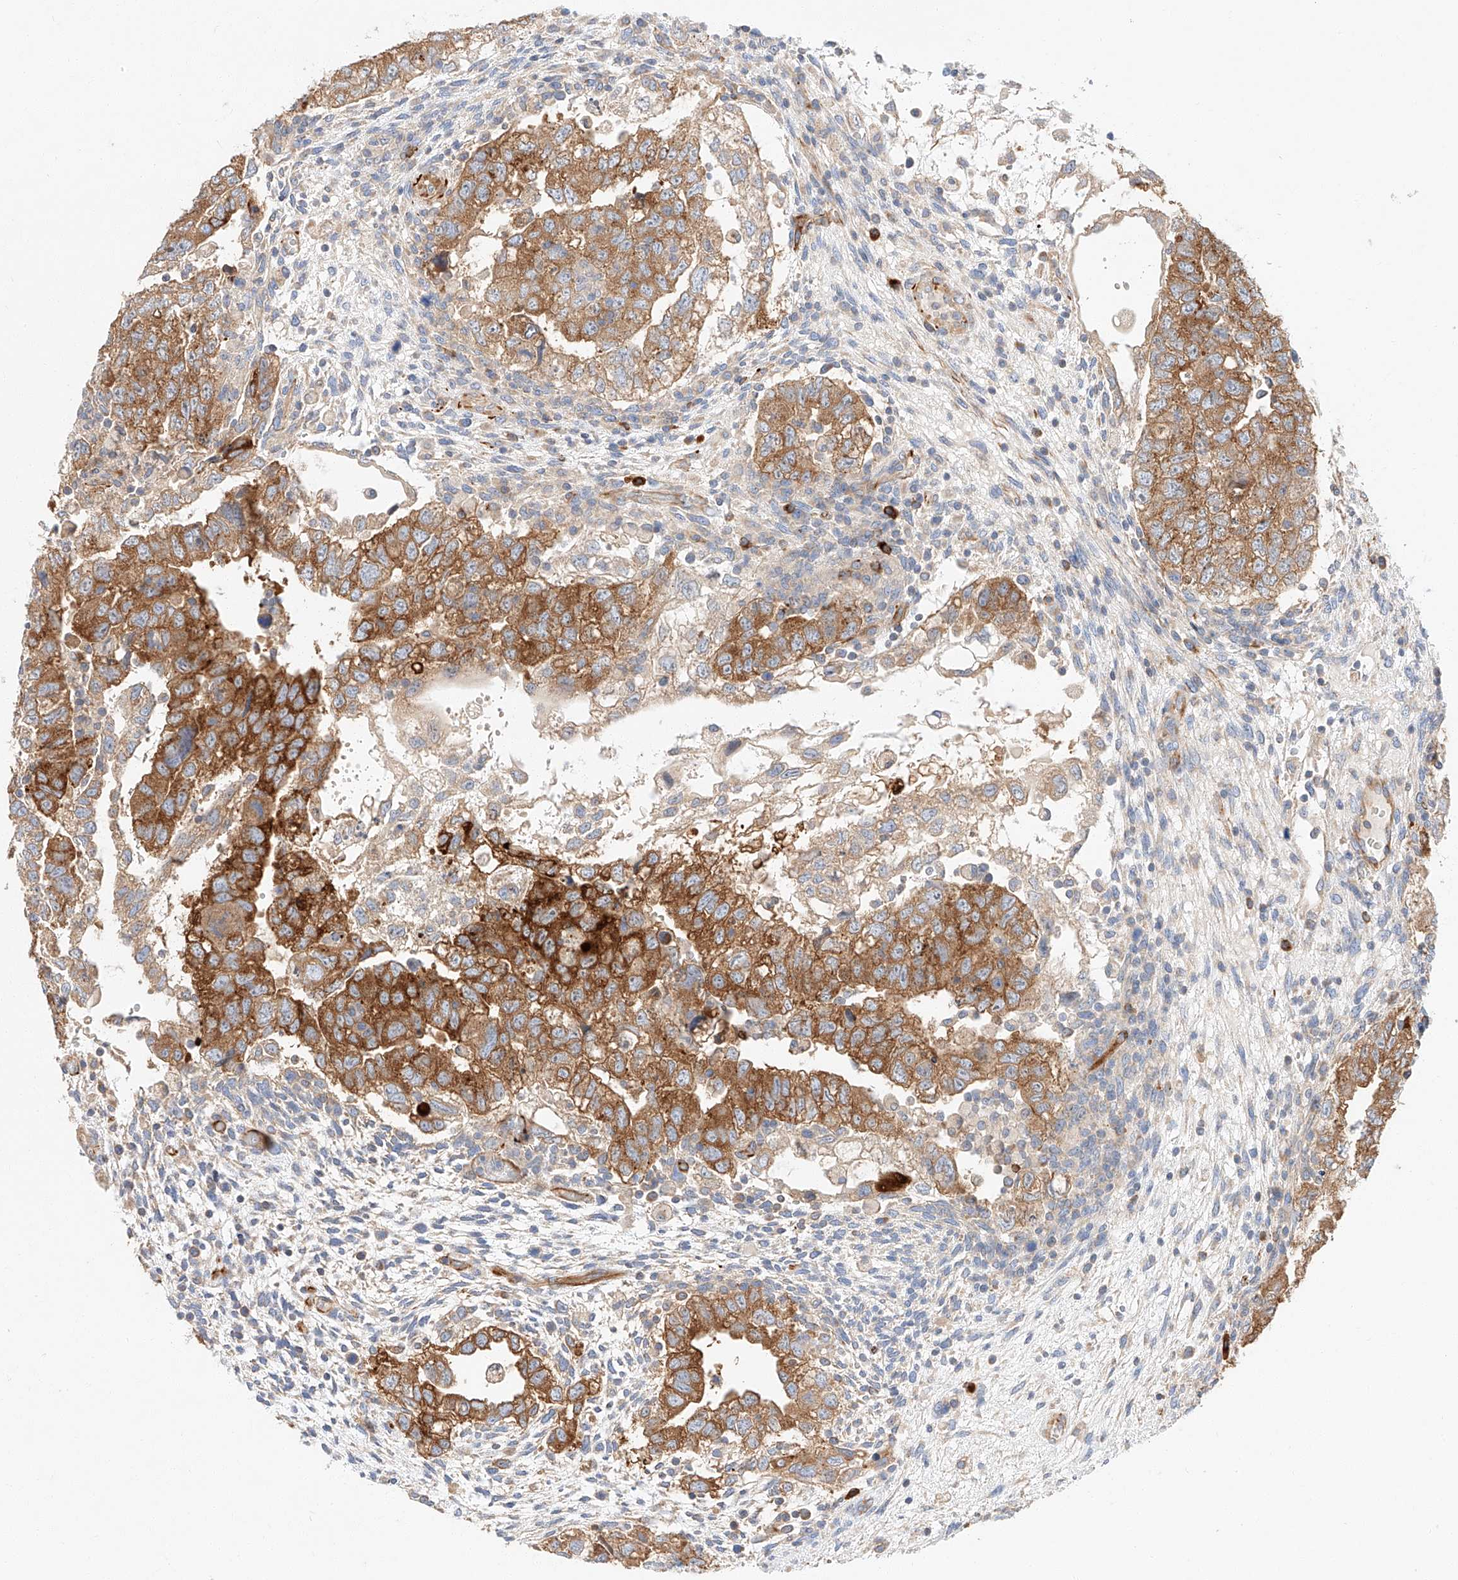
{"staining": {"intensity": "strong", "quantity": ">75%", "location": "cytoplasmic/membranous"}, "tissue": "testis cancer", "cell_type": "Tumor cells", "image_type": "cancer", "snomed": [{"axis": "morphology", "description": "Carcinoma, Embryonal, NOS"}, {"axis": "topography", "description": "Testis"}], "caption": "An IHC image of tumor tissue is shown. Protein staining in brown highlights strong cytoplasmic/membranous positivity in testis cancer within tumor cells.", "gene": "GLMN", "patient": {"sex": "male", "age": 37}}